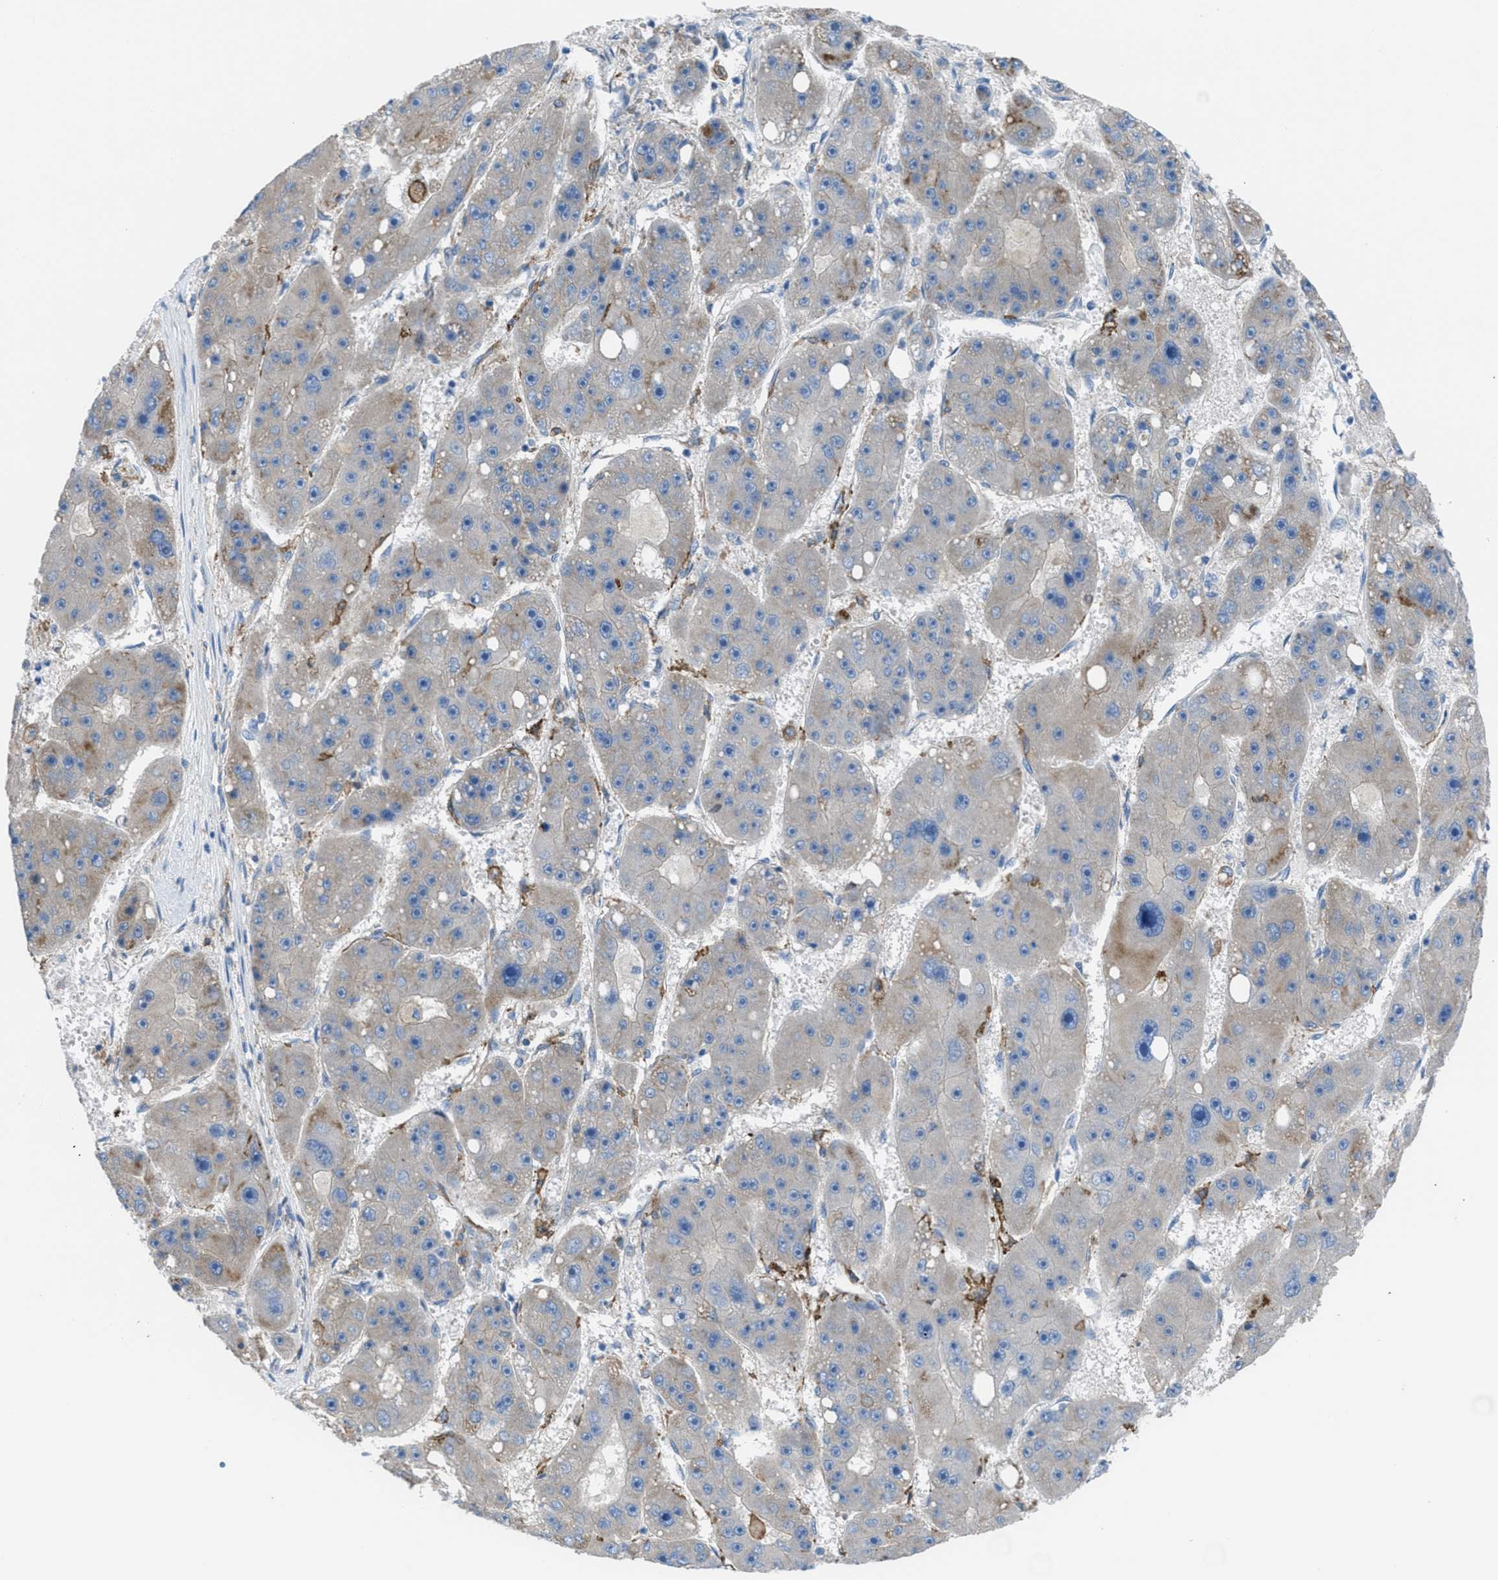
{"staining": {"intensity": "weak", "quantity": "<25%", "location": "cytoplasmic/membranous"}, "tissue": "liver cancer", "cell_type": "Tumor cells", "image_type": "cancer", "snomed": [{"axis": "morphology", "description": "Carcinoma, Hepatocellular, NOS"}, {"axis": "topography", "description": "Liver"}], "caption": "Liver cancer (hepatocellular carcinoma) was stained to show a protein in brown. There is no significant staining in tumor cells.", "gene": "EGFR", "patient": {"sex": "female", "age": 61}}